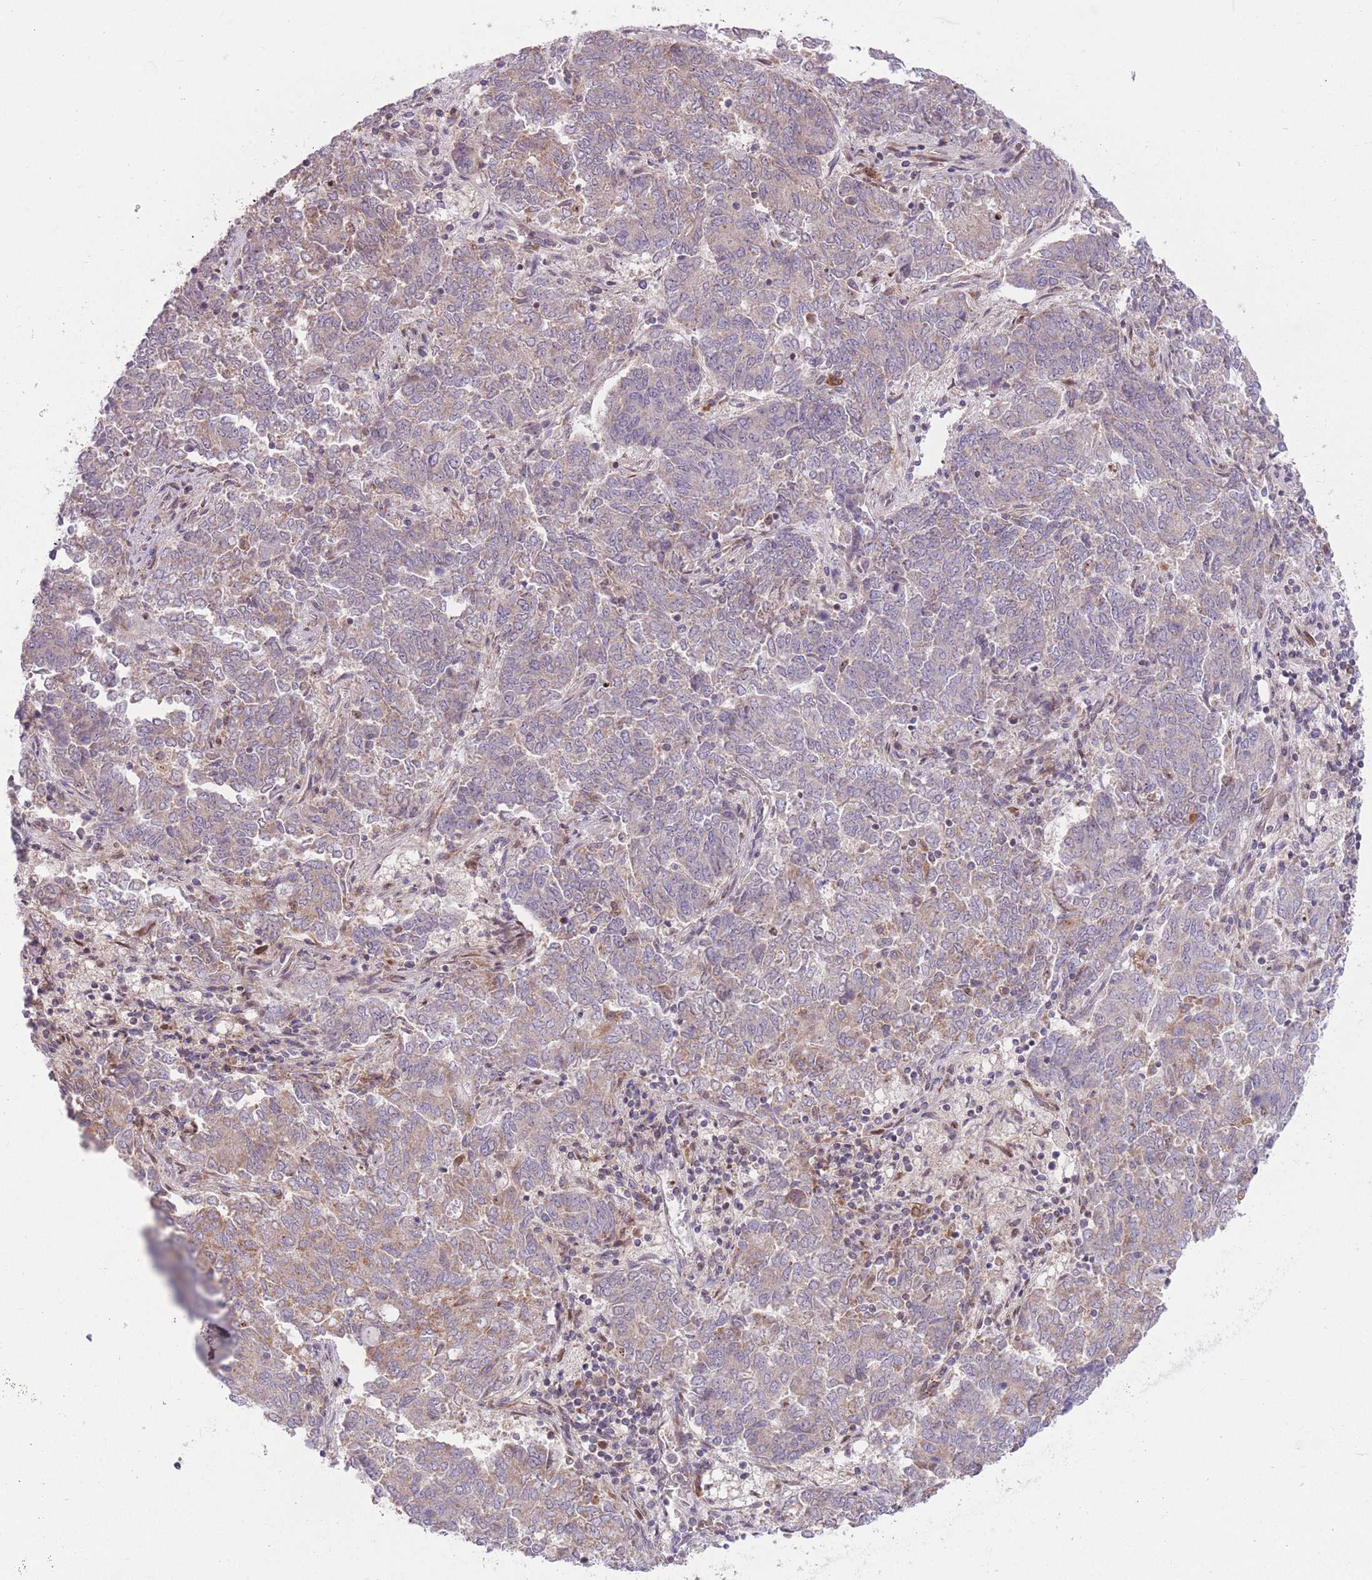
{"staining": {"intensity": "weak", "quantity": "25%-75%", "location": "cytoplasmic/membranous"}, "tissue": "endometrial cancer", "cell_type": "Tumor cells", "image_type": "cancer", "snomed": [{"axis": "morphology", "description": "Adenocarcinoma, NOS"}, {"axis": "topography", "description": "Endometrium"}], "caption": "Weak cytoplasmic/membranous staining is identified in approximately 25%-75% of tumor cells in endometrial cancer.", "gene": "BOLA2B", "patient": {"sex": "female", "age": 80}}